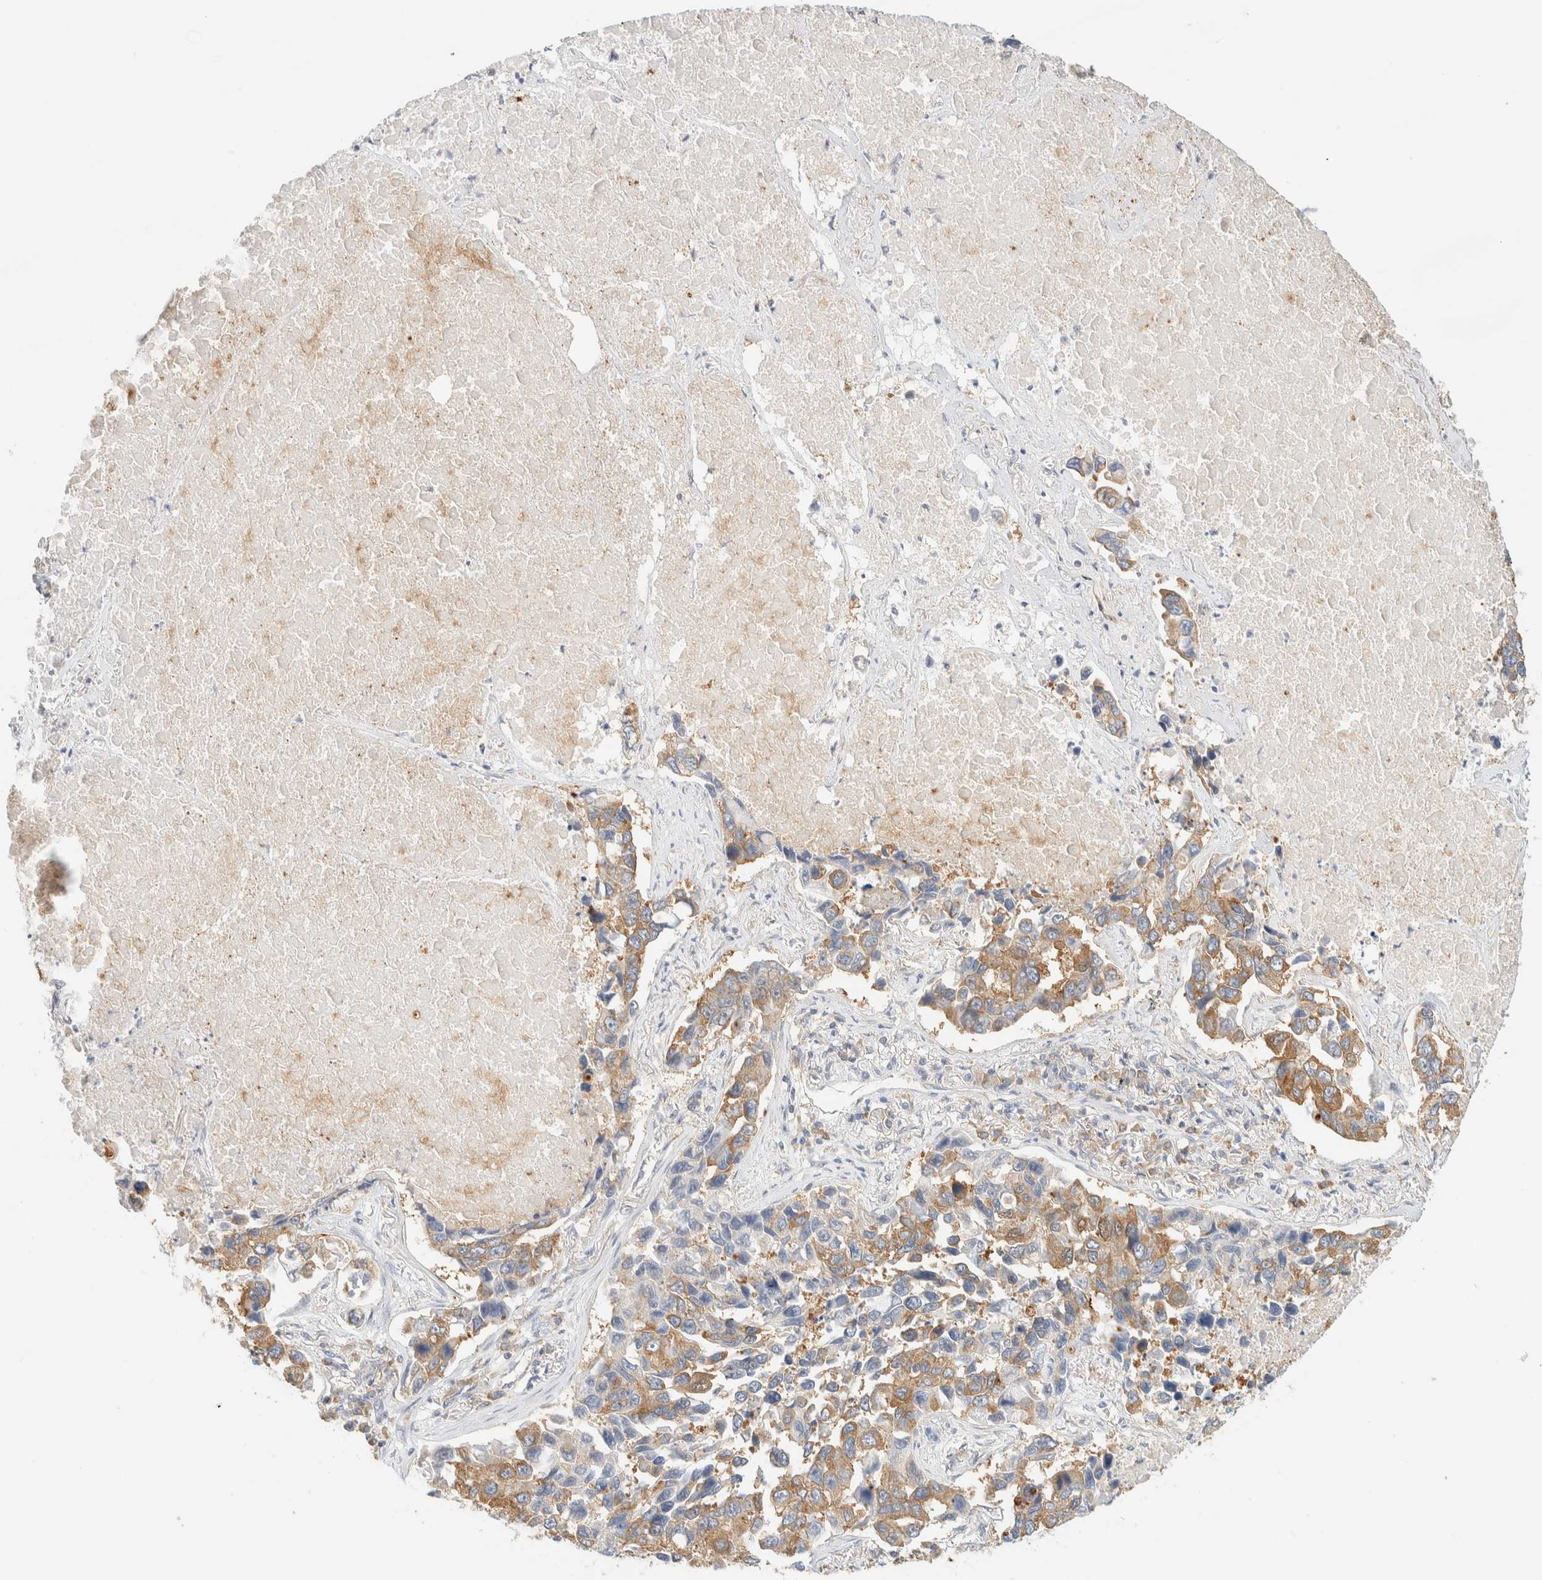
{"staining": {"intensity": "moderate", "quantity": ">75%", "location": "cytoplasmic/membranous"}, "tissue": "lung cancer", "cell_type": "Tumor cells", "image_type": "cancer", "snomed": [{"axis": "morphology", "description": "Adenocarcinoma, NOS"}, {"axis": "topography", "description": "Lung"}], "caption": "Moderate cytoplasmic/membranous positivity for a protein is present in approximately >75% of tumor cells of lung adenocarcinoma using IHC.", "gene": "TBC1D8B", "patient": {"sex": "male", "age": 64}}